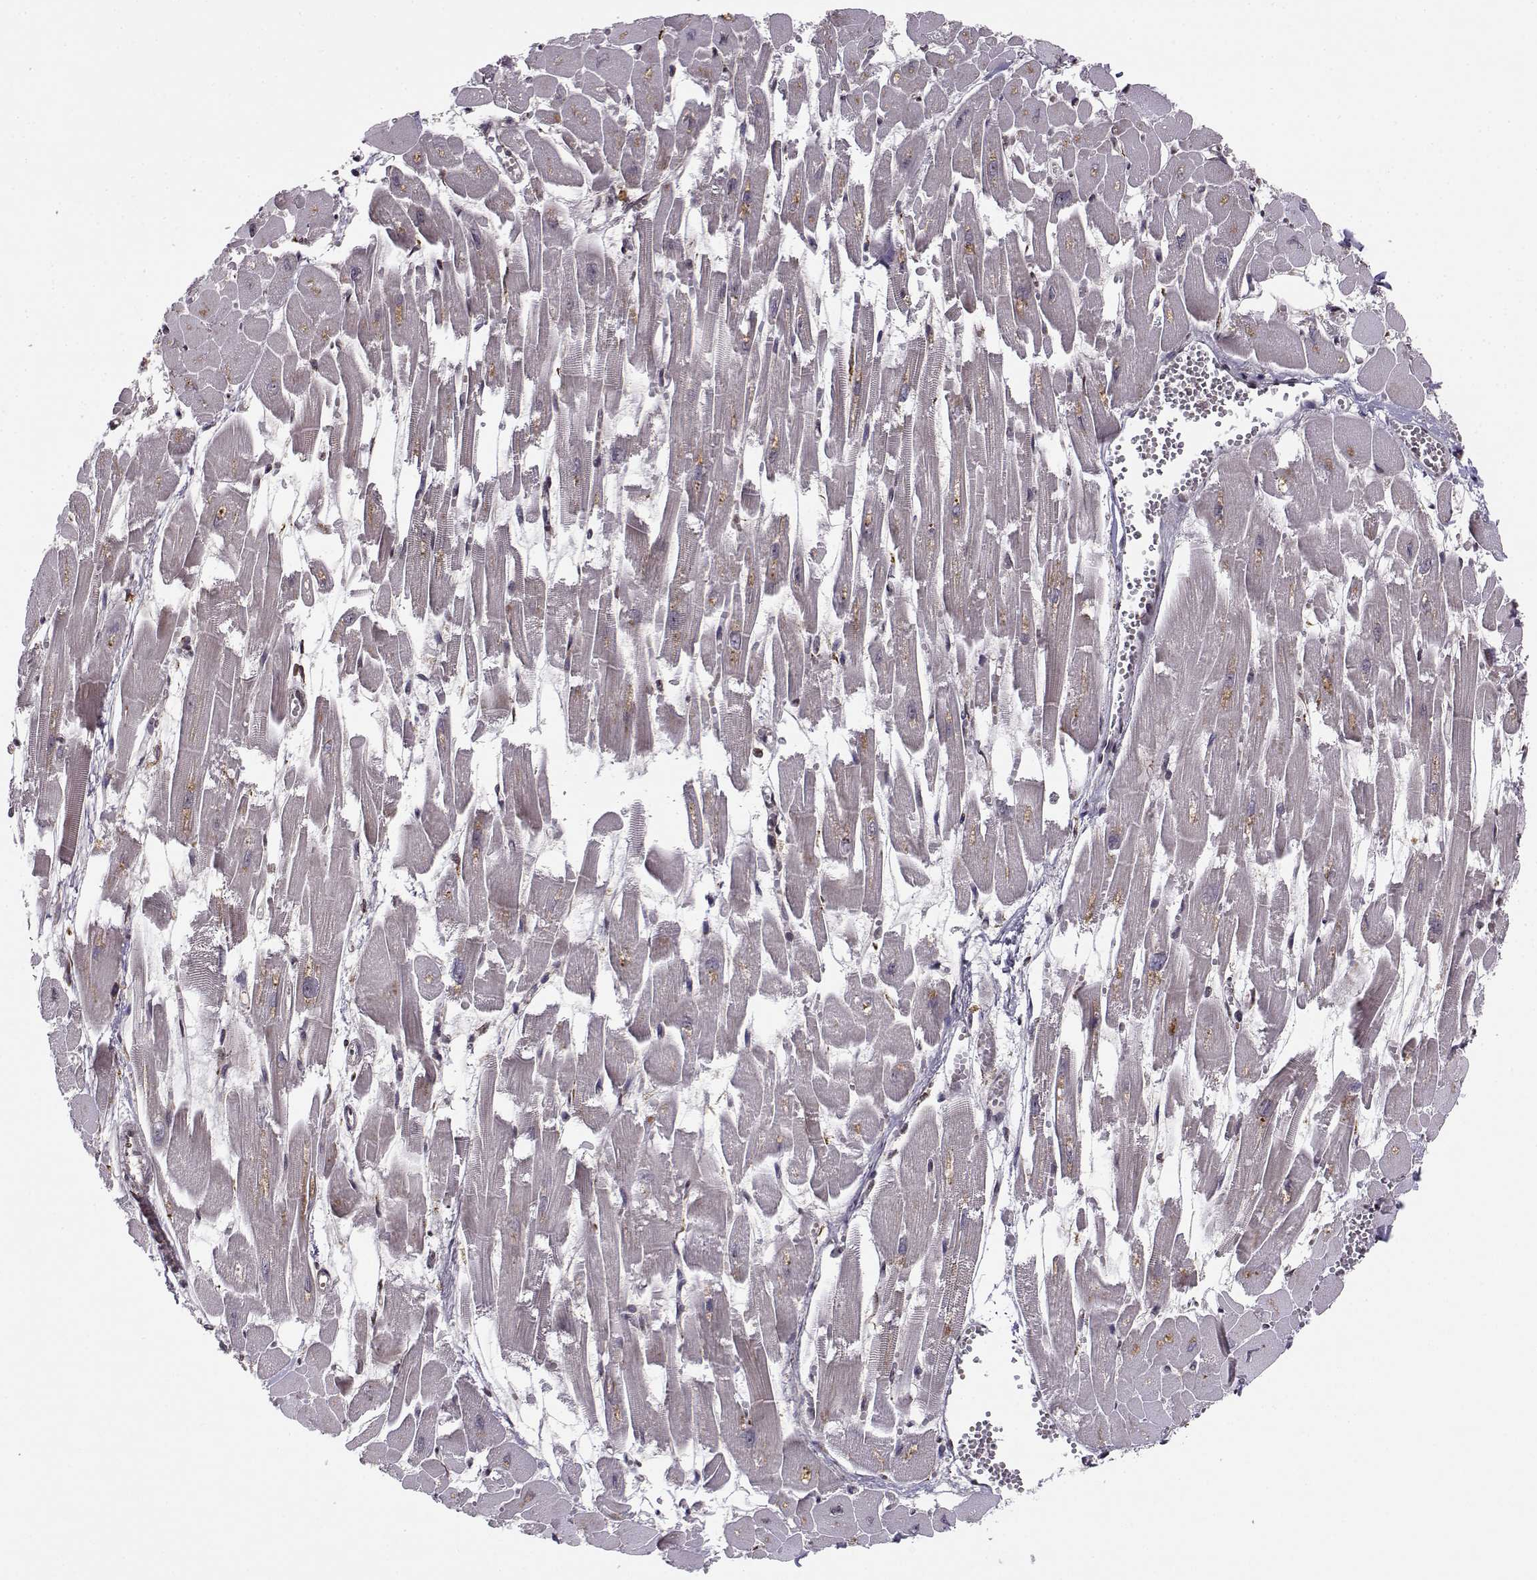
{"staining": {"intensity": "negative", "quantity": "none", "location": "none"}, "tissue": "heart muscle", "cell_type": "Cardiomyocytes", "image_type": "normal", "snomed": [{"axis": "morphology", "description": "Normal tissue, NOS"}, {"axis": "topography", "description": "Heart"}], "caption": "Immunohistochemistry (IHC) photomicrograph of normal human heart muscle stained for a protein (brown), which reveals no positivity in cardiomyocytes.", "gene": "RPL31", "patient": {"sex": "female", "age": 52}}